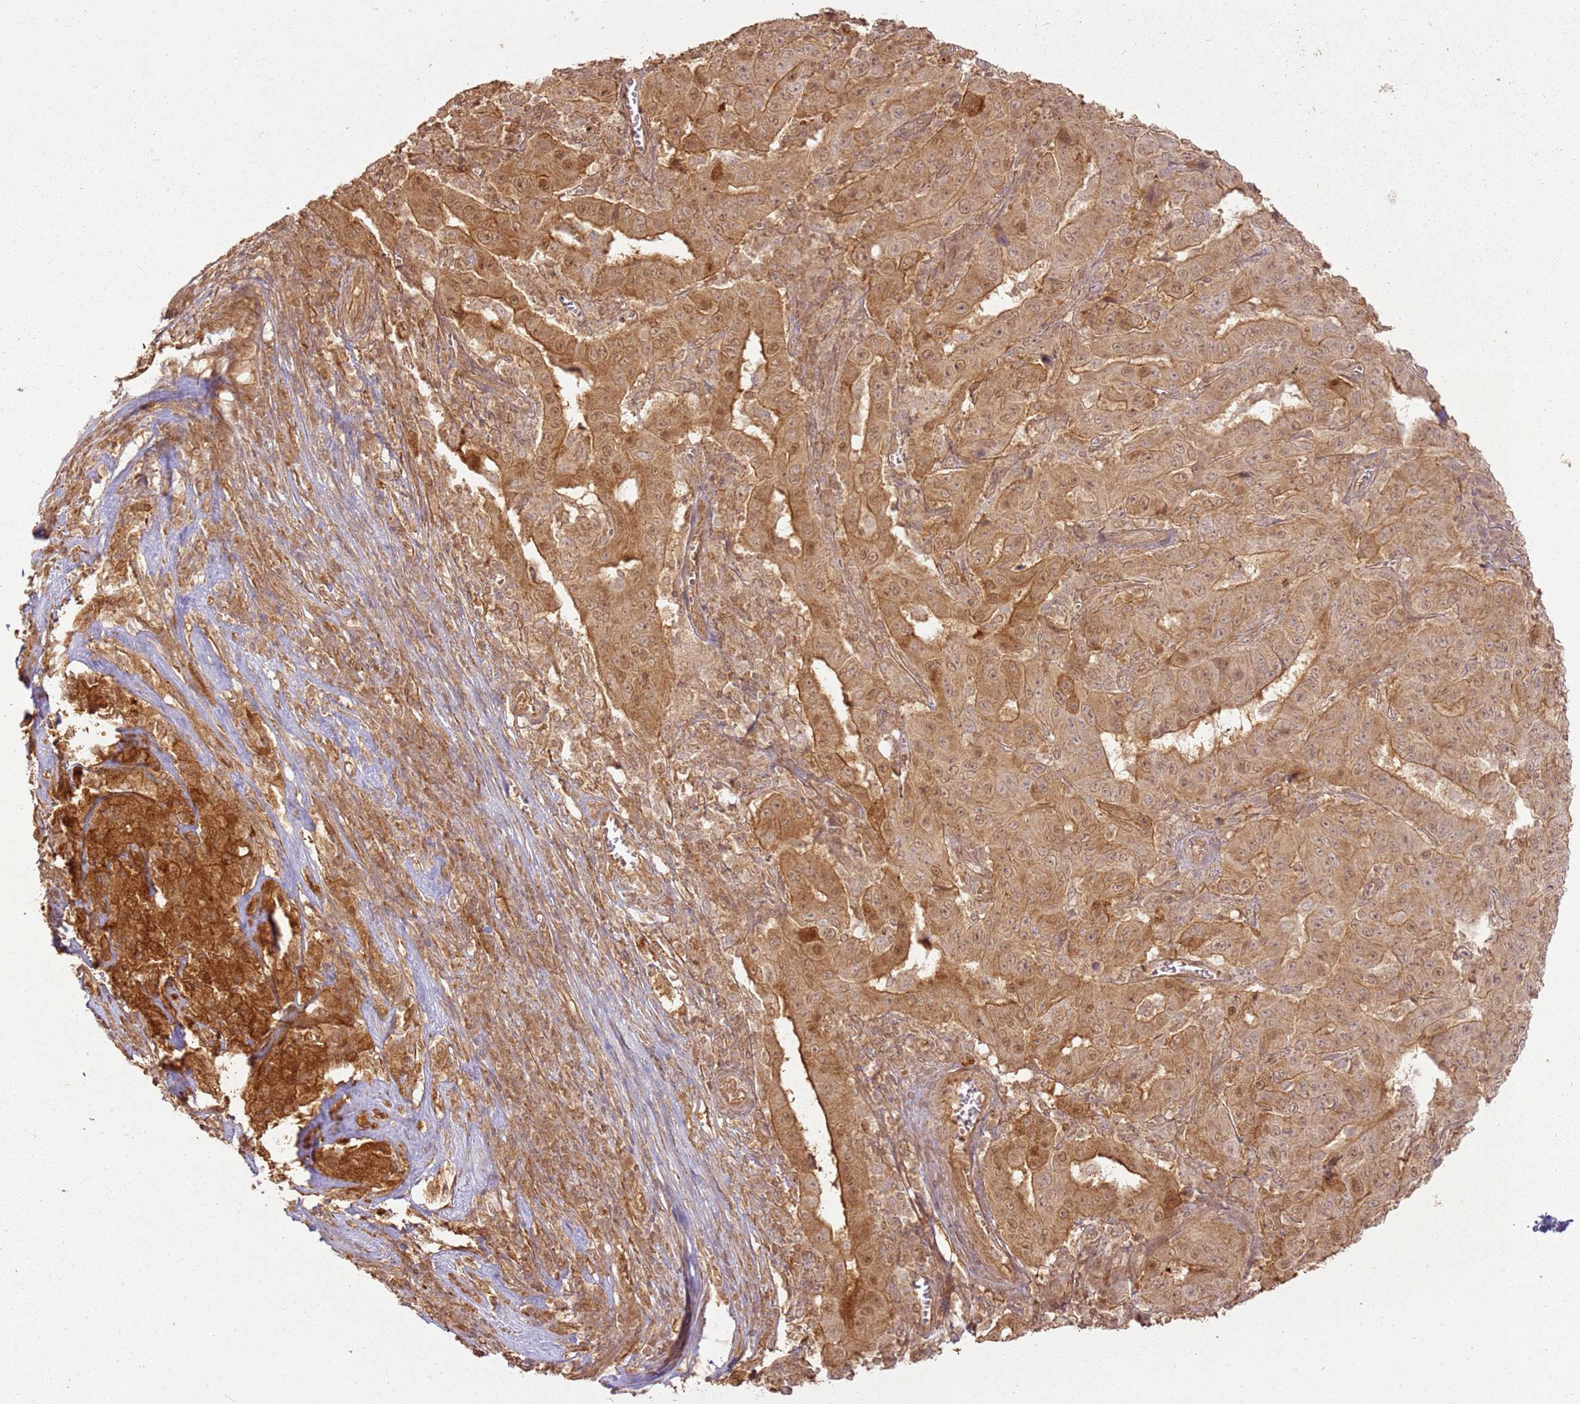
{"staining": {"intensity": "moderate", "quantity": ">75%", "location": "cytoplasmic/membranous"}, "tissue": "pancreatic cancer", "cell_type": "Tumor cells", "image_type": "cancer", "snomed": [{"axis": "morphology", "description": "Adenocarcinoma, NOS"}, {"axis": "topography", "description": "Pancreas"}], "caption": "A brown stain labels moderate cytoplasmic/membranous staining of a protein in pancreatic cancer (adenocarcinoma) tumor cells.", "gene": "ZNF776", "patient": {"sex": "male", "age": 63}}